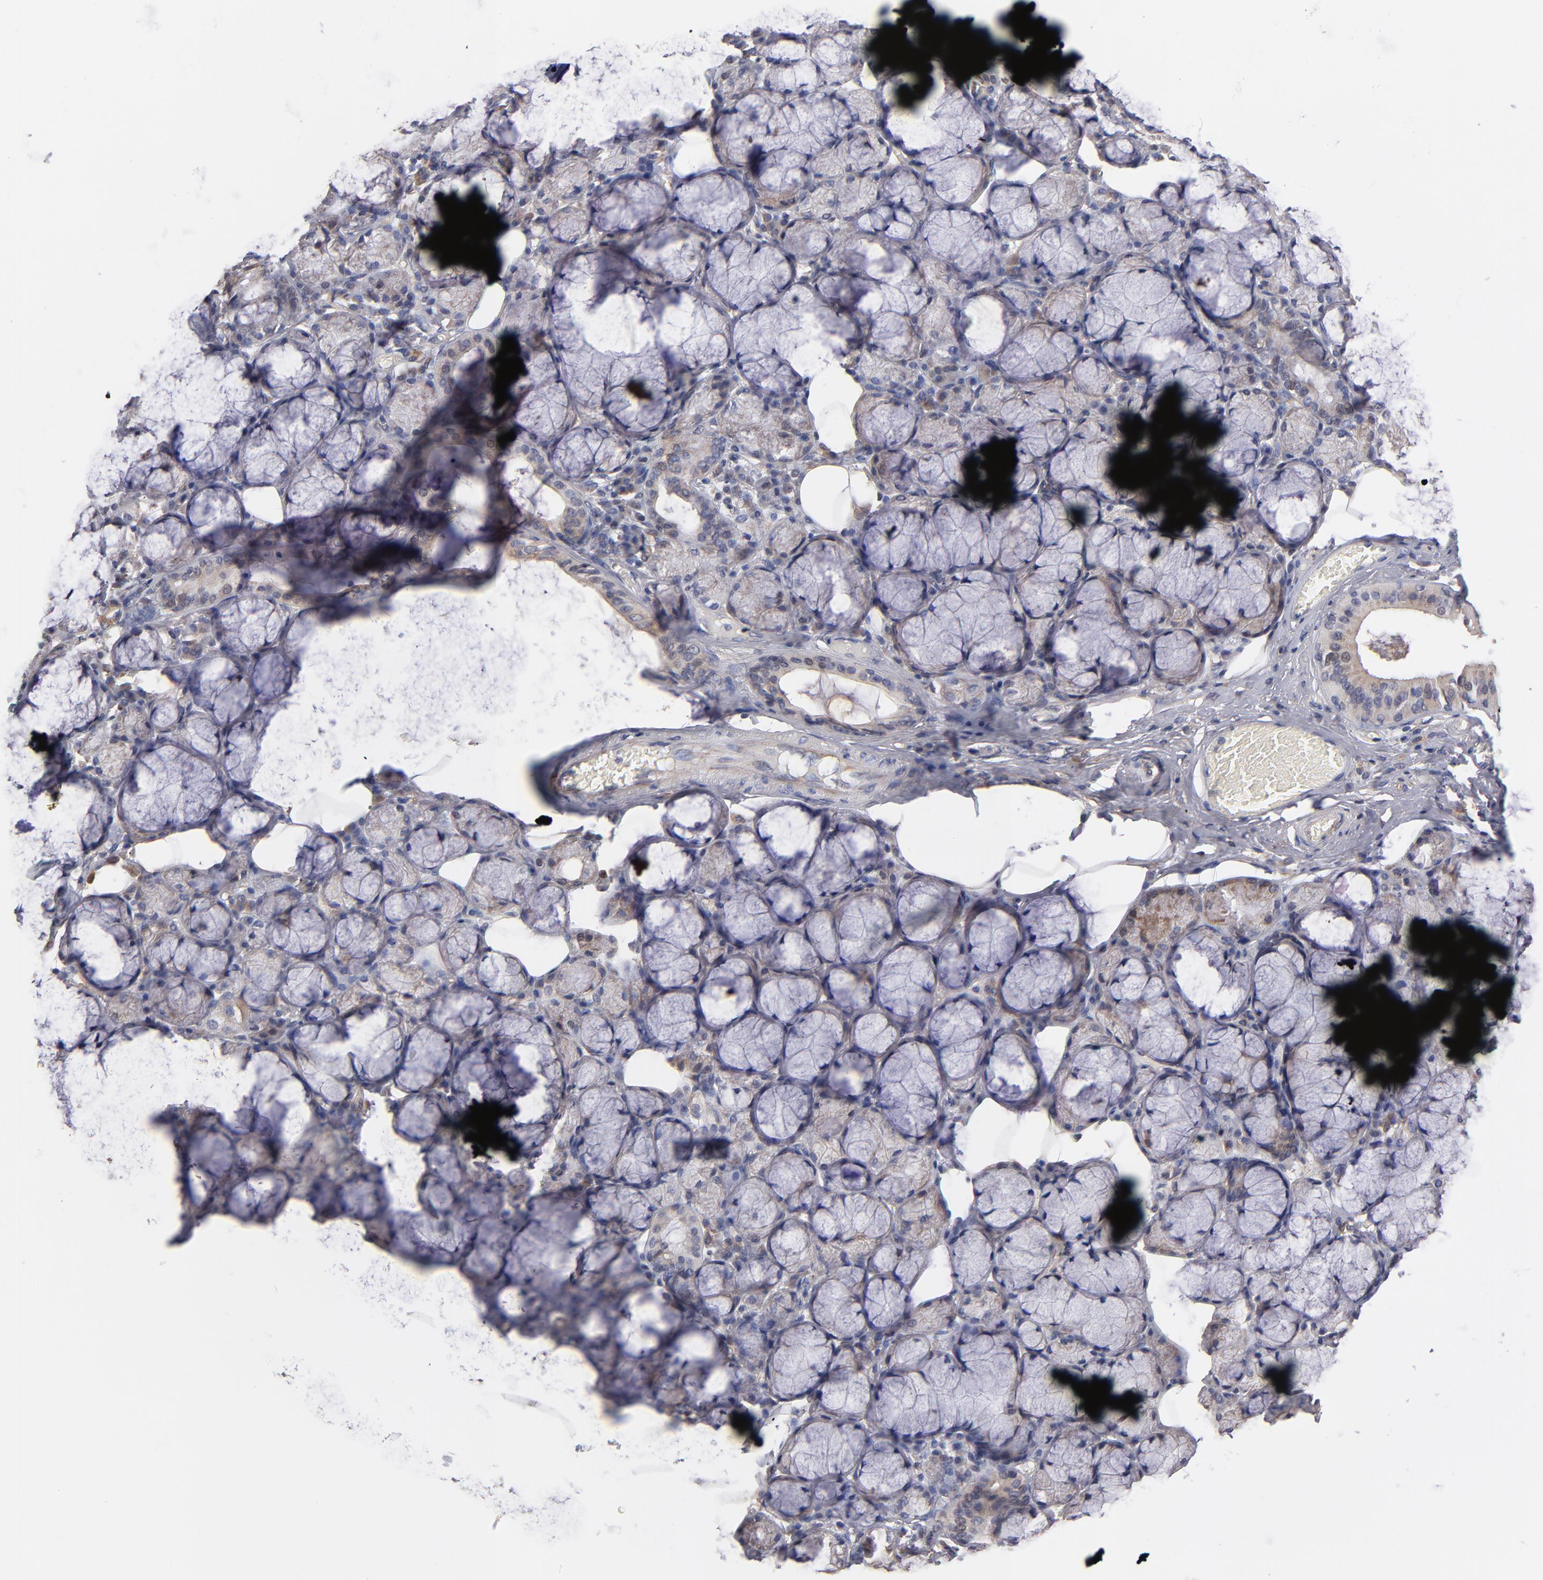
{"staining": {"intensity": "weak", "quantity": "25%-75%", "location": "cytoplasmic/membranous"}, "tissue": "salivary gland", "cell_type": "Glandular cells", "image_type": "normal", "snomed": [{"axis": "morphology", "description": "Normal tissue, NOS"}, {"axis": "topography", "description": "Skeletal muscle"}, {"axis": "topography", "description": "Oral tissue"}, {"axis": "topography", "description": "Salivary gland"}, {"axis": "topography", "description": "Peripheral nerve tissue"}], "caption": "DAB immunohistochemical staining of normal salivary gland demonstrates weak cytoplasmic/membranous protein expression in approximately 25%-75% of glandular cells. Nuclei are stained in blue.", "gene": "GMFB", "patient": {"sex": "male", "age": 54}}